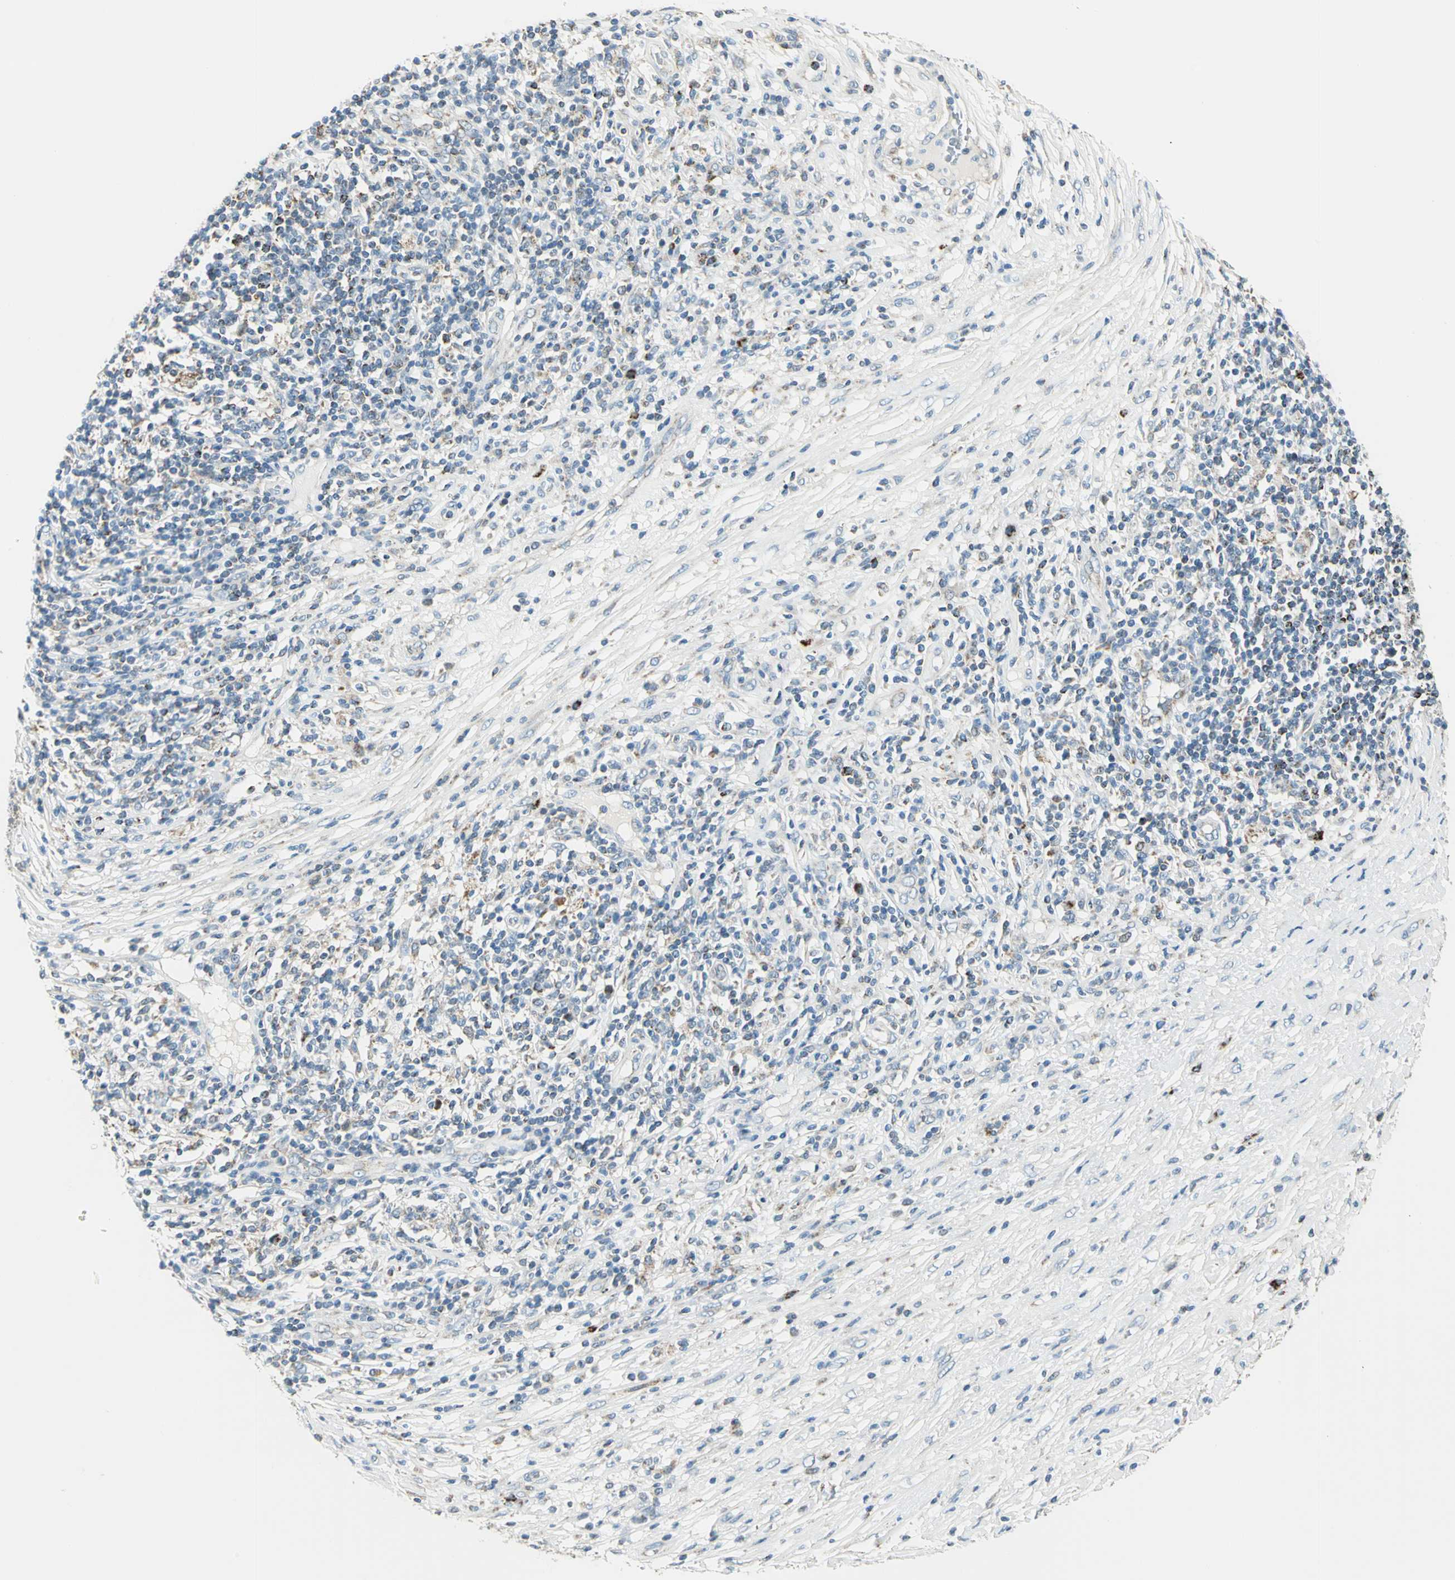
{"staining": {"intensity": "moderate", "quantity": "25%-75%", "location": "cytoplasmic/membranous"}, "tissue": "lymphoma", "cell_type": "Tumor cells", "image_type": "cancer", "snomed": [{"axis": "morphology", "description": "Malignant lymphoma, non-Hodgkin's type, High grade"}, {"axis": "topography", "description": "Lymph node"}], "caption": "Immunohistochemical staining of lymphoma reveals moderate cytoplasmic/membranous protein expression in about 25%-75% of tumor cells.", "gene": "ACADM", "patient": {"sex": "female", "age": 84}}